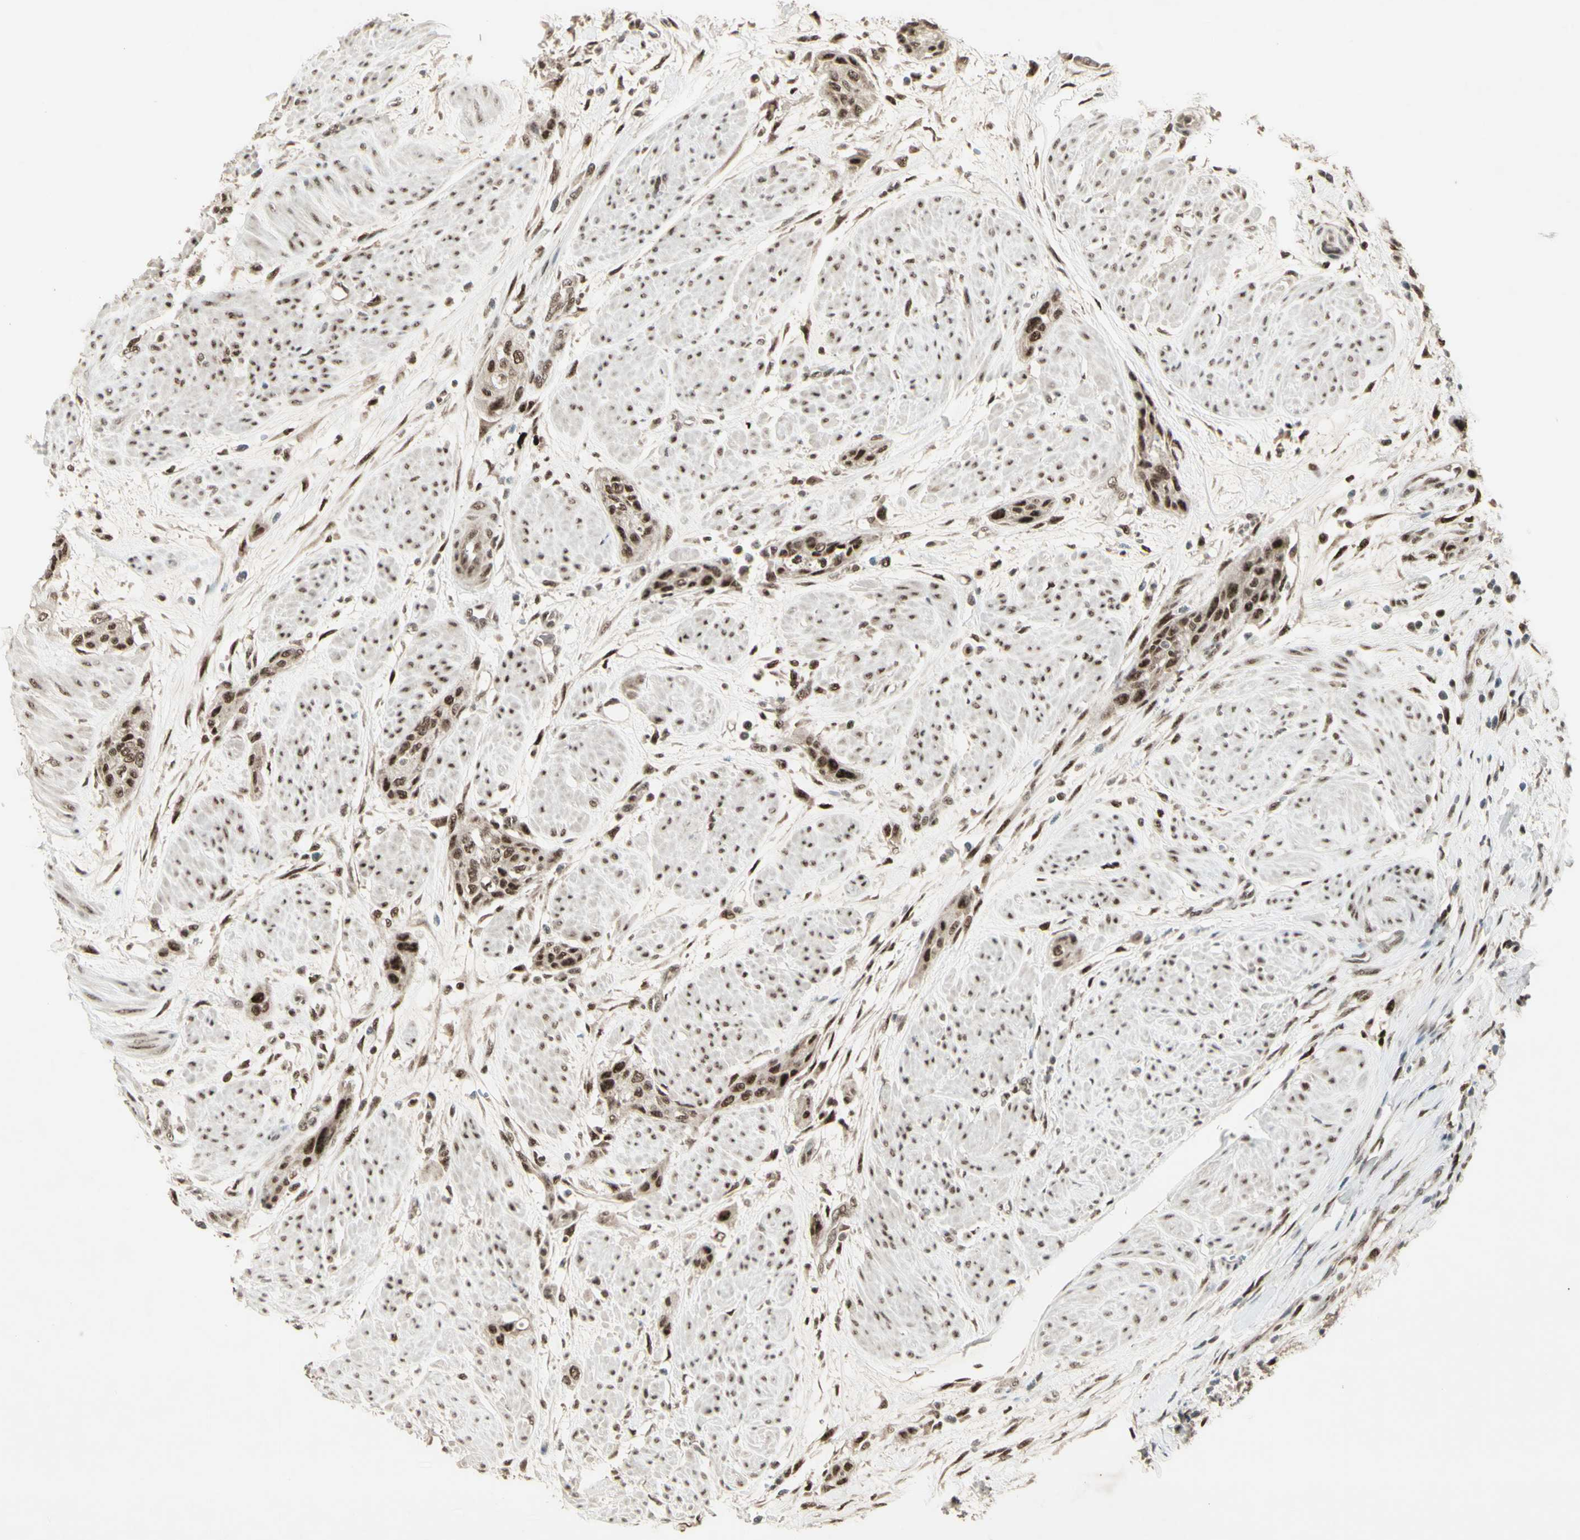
{"staining": {"intensity": "strong", "quantity": ">75%", "location": "nuclear"}, "tissue": "urothelial cancer", "cell_type": "Tumor cells", "image_type": "cancer", "snomed": [{"axis": "morphology", "description": "Urothelial carcinoma, High grade"}, {"axis": "topography", "description": "Urinary bladder"}], "caption": "Urothelial carcinoma (high-grade) was stained to show a protein in brown. There is high levels of strong nuclear positivity in about >75% of tumor cells. Immunohistochemistry (ihc) stains the protein in brown and the nuclei are stained blue.", "gene": "CCNT1", "patient": {"sex": "male", "age": 35}}